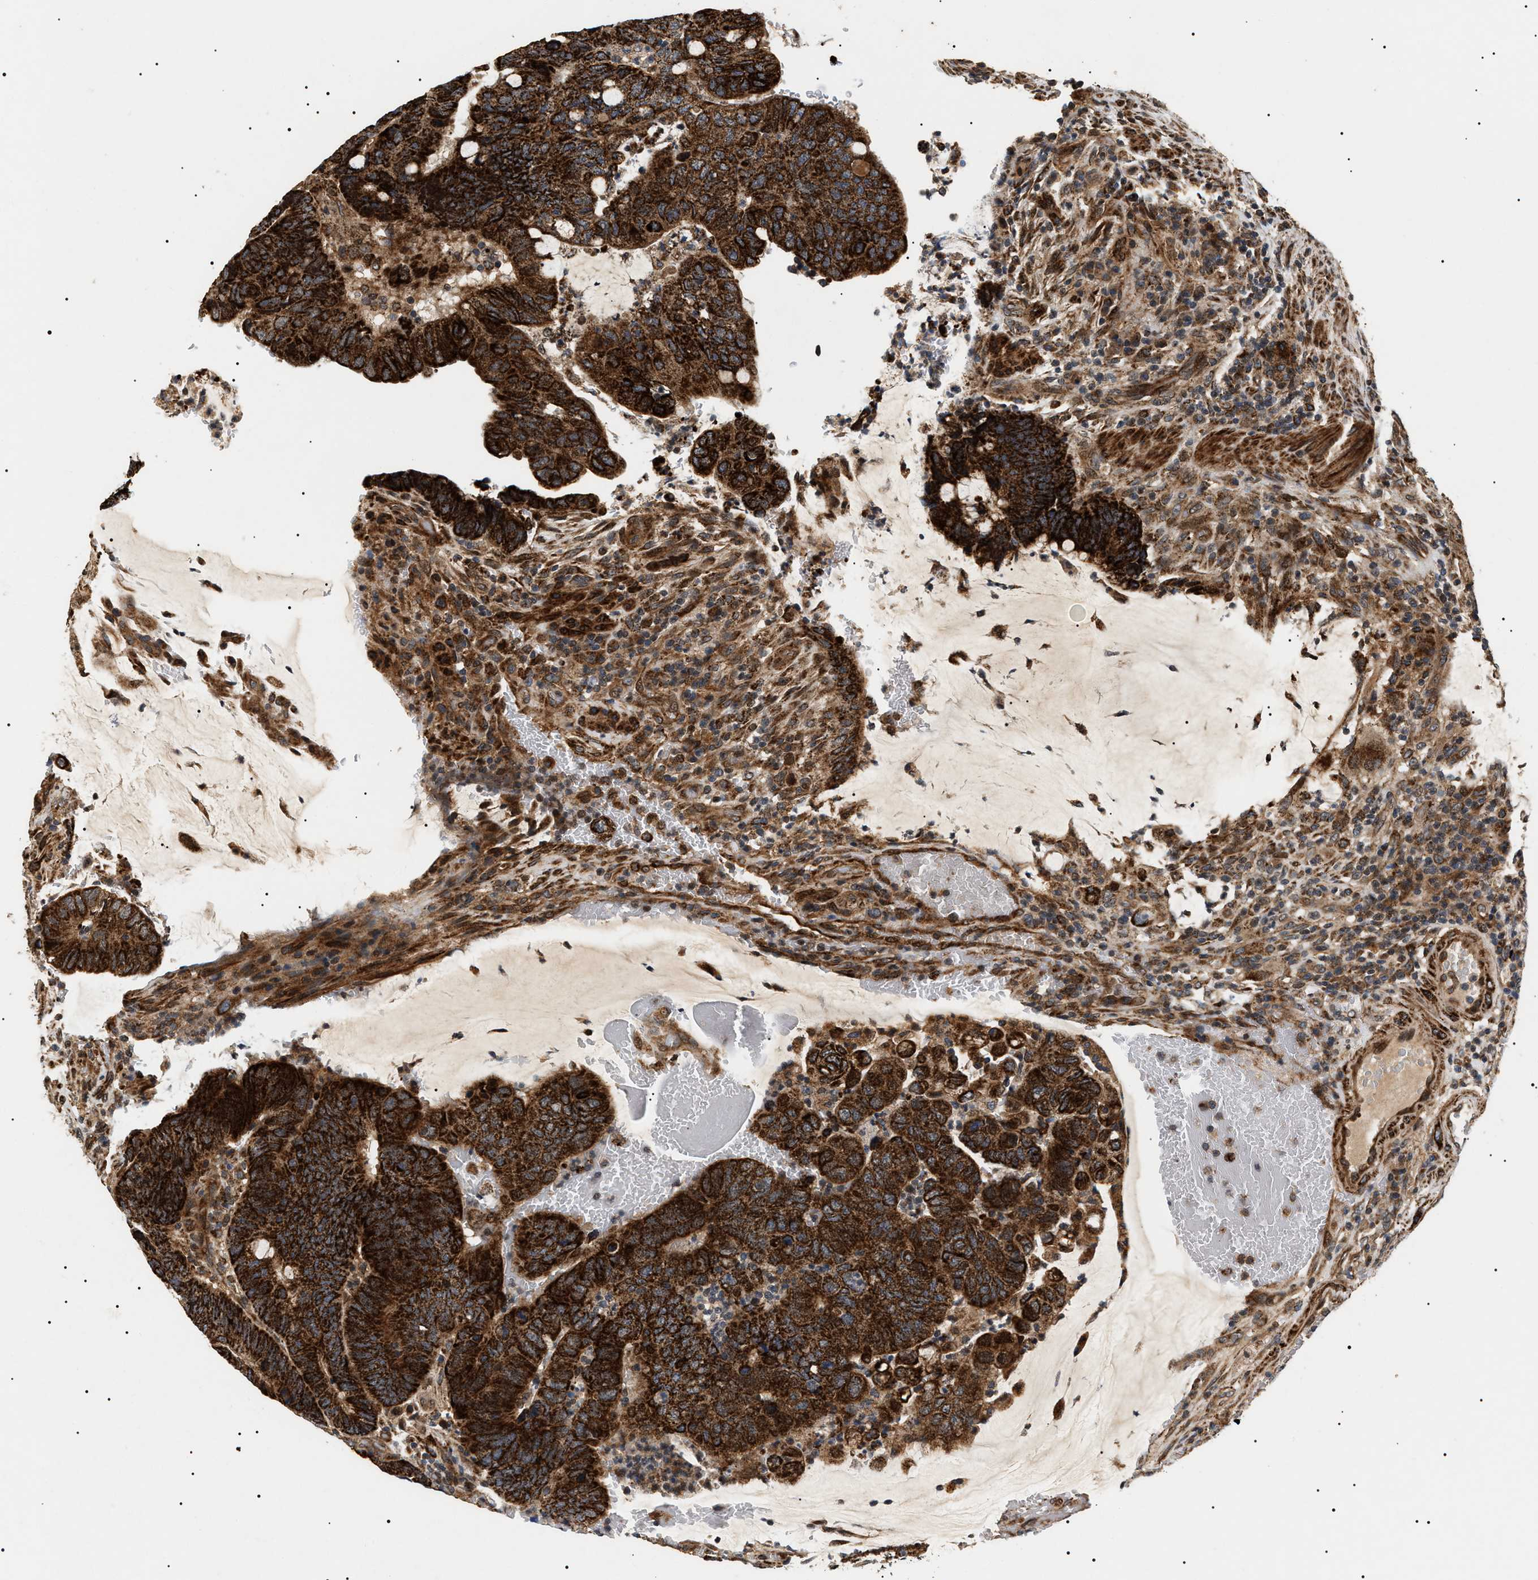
{"staining": {"intensity": "strong", "quantity": ">75%", "location": "cytoplasmic/membranous"}, "tissue": "colorectal cancer", "cell_type": "Tumor cells", "image_type": "cancer", "snomed": [{"axis": "morphology", "description": "Normal tissue, NOS"}, {"axis": "morphology", "description": "Adenocarcinoma, NOS"}, {"axis": "topography", "description": "Rectum"}, {"axis": "topography", "description": "Peripheral nerve tissue"}], "caption": "Protein staining of colorectal cancer (adenocarcinoma) tissue exhibits strong cytoplasmic/membranous expression in approximately >75% of tumor cells.", "gene": "ZBTB26", "patient": {"sex": "male", "age": 92}}